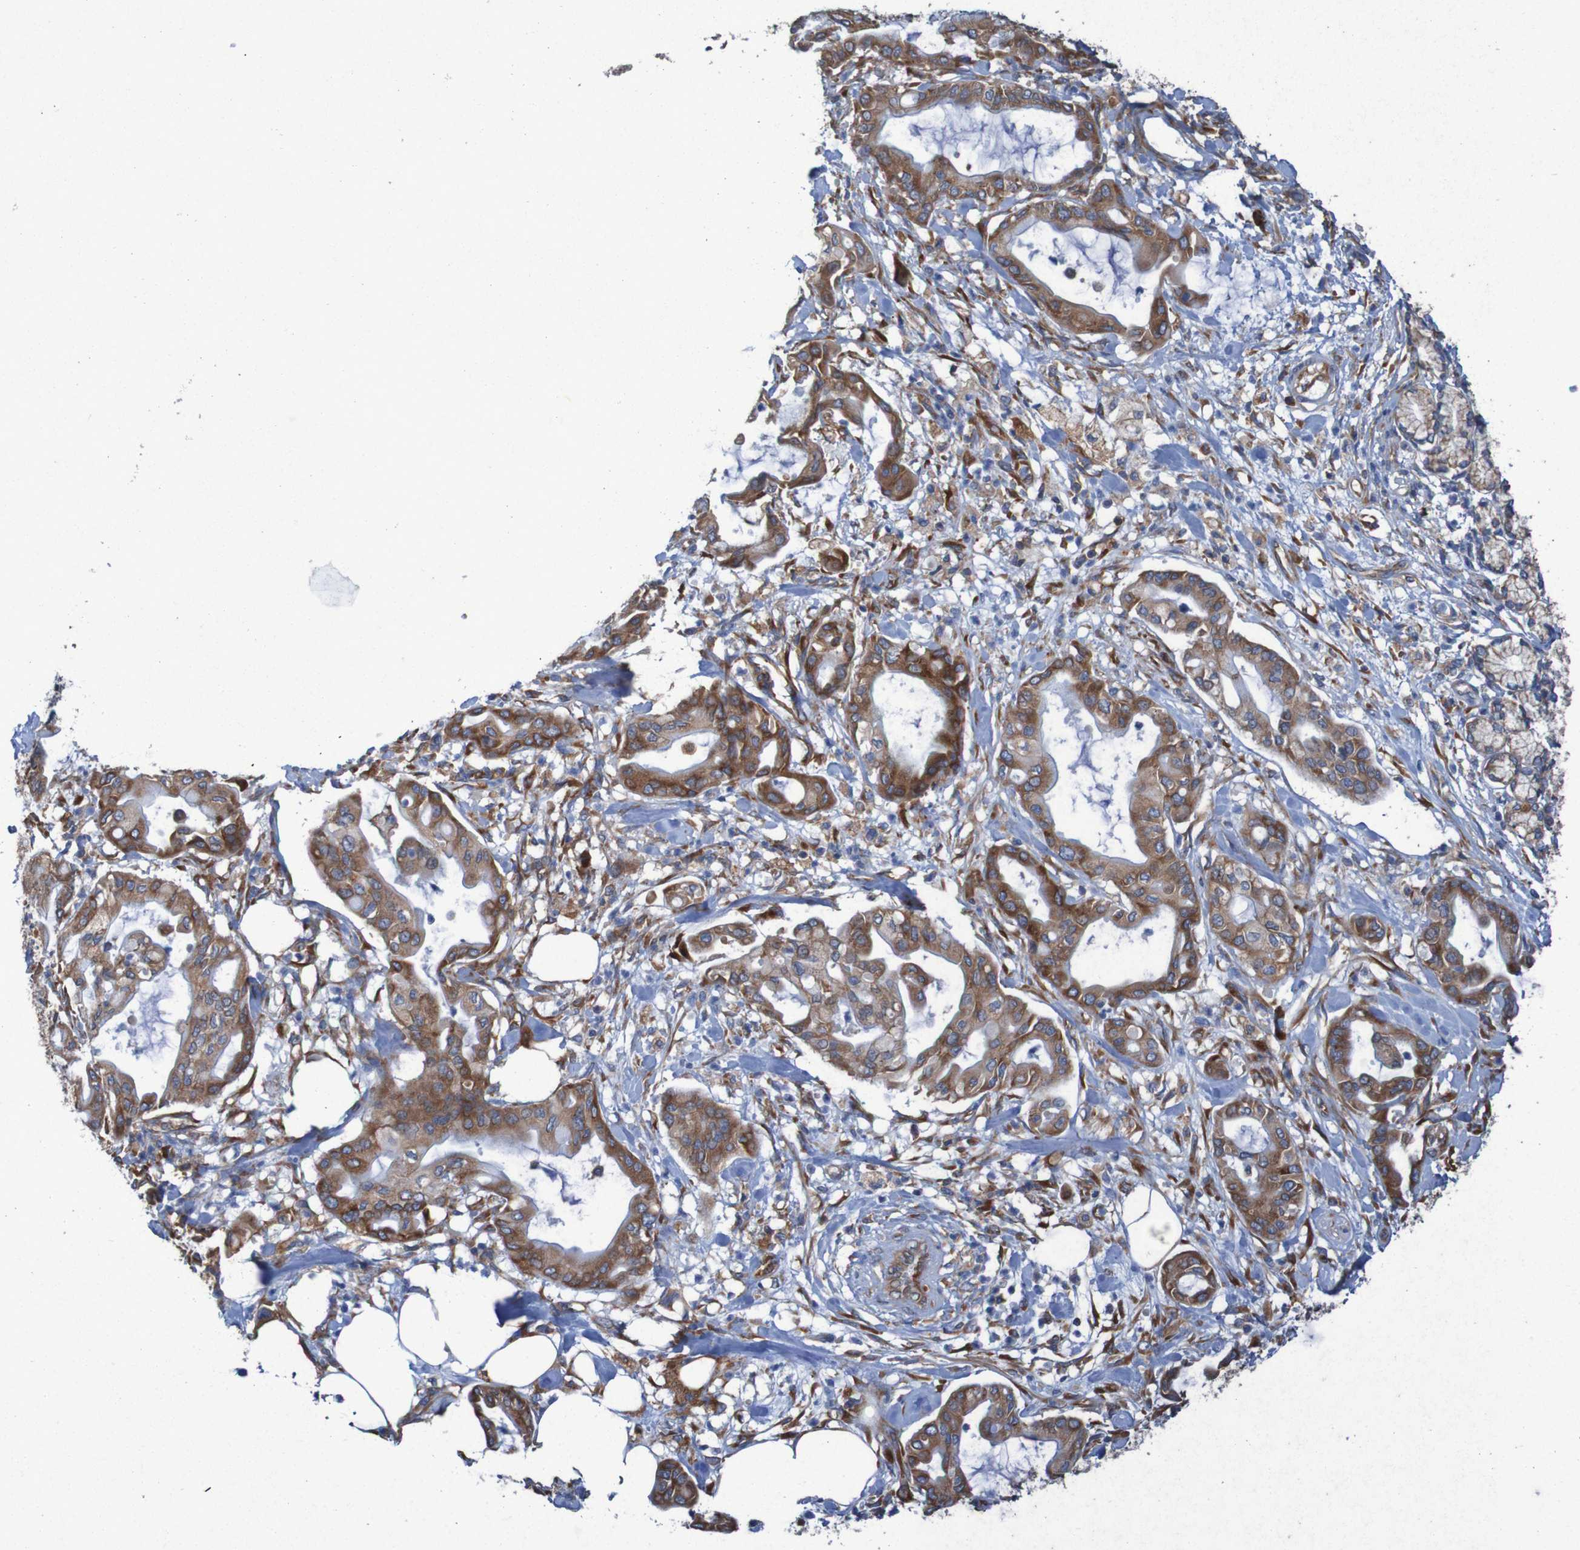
{"staining": {"intensity": "strong", "quantity": ">75%", "location": "cytoplasmic/membranous"}, "tissue": "pancreatic cancer", "cell_type": "Tumor cells", "image_type": "cancer", "snomed": [{"axis": "morphology", "description": "Adenocarcinoma, NOS"}, {"axis": "morphology", "description": "Adenocarcinoma, metastatic, NOS"}, {"axis": "topography", "description": "Lymph node"}, {"axis": "topography", "description": "Pancreas"}, {"axis": "topography", "description": "Duodenum"}], "caption": "Pancreatic metastatic adenocarcinoma tissue demonstrates strong cytoplasmic/membranous positivity in approximately >75% of tumor cells, visualized by immunohistochemistry. The protein of interest is shown in brown color, while the nuclei are stained blue.", "gene": "RPL10", "patient": {"sex": "female", "age": 64}}